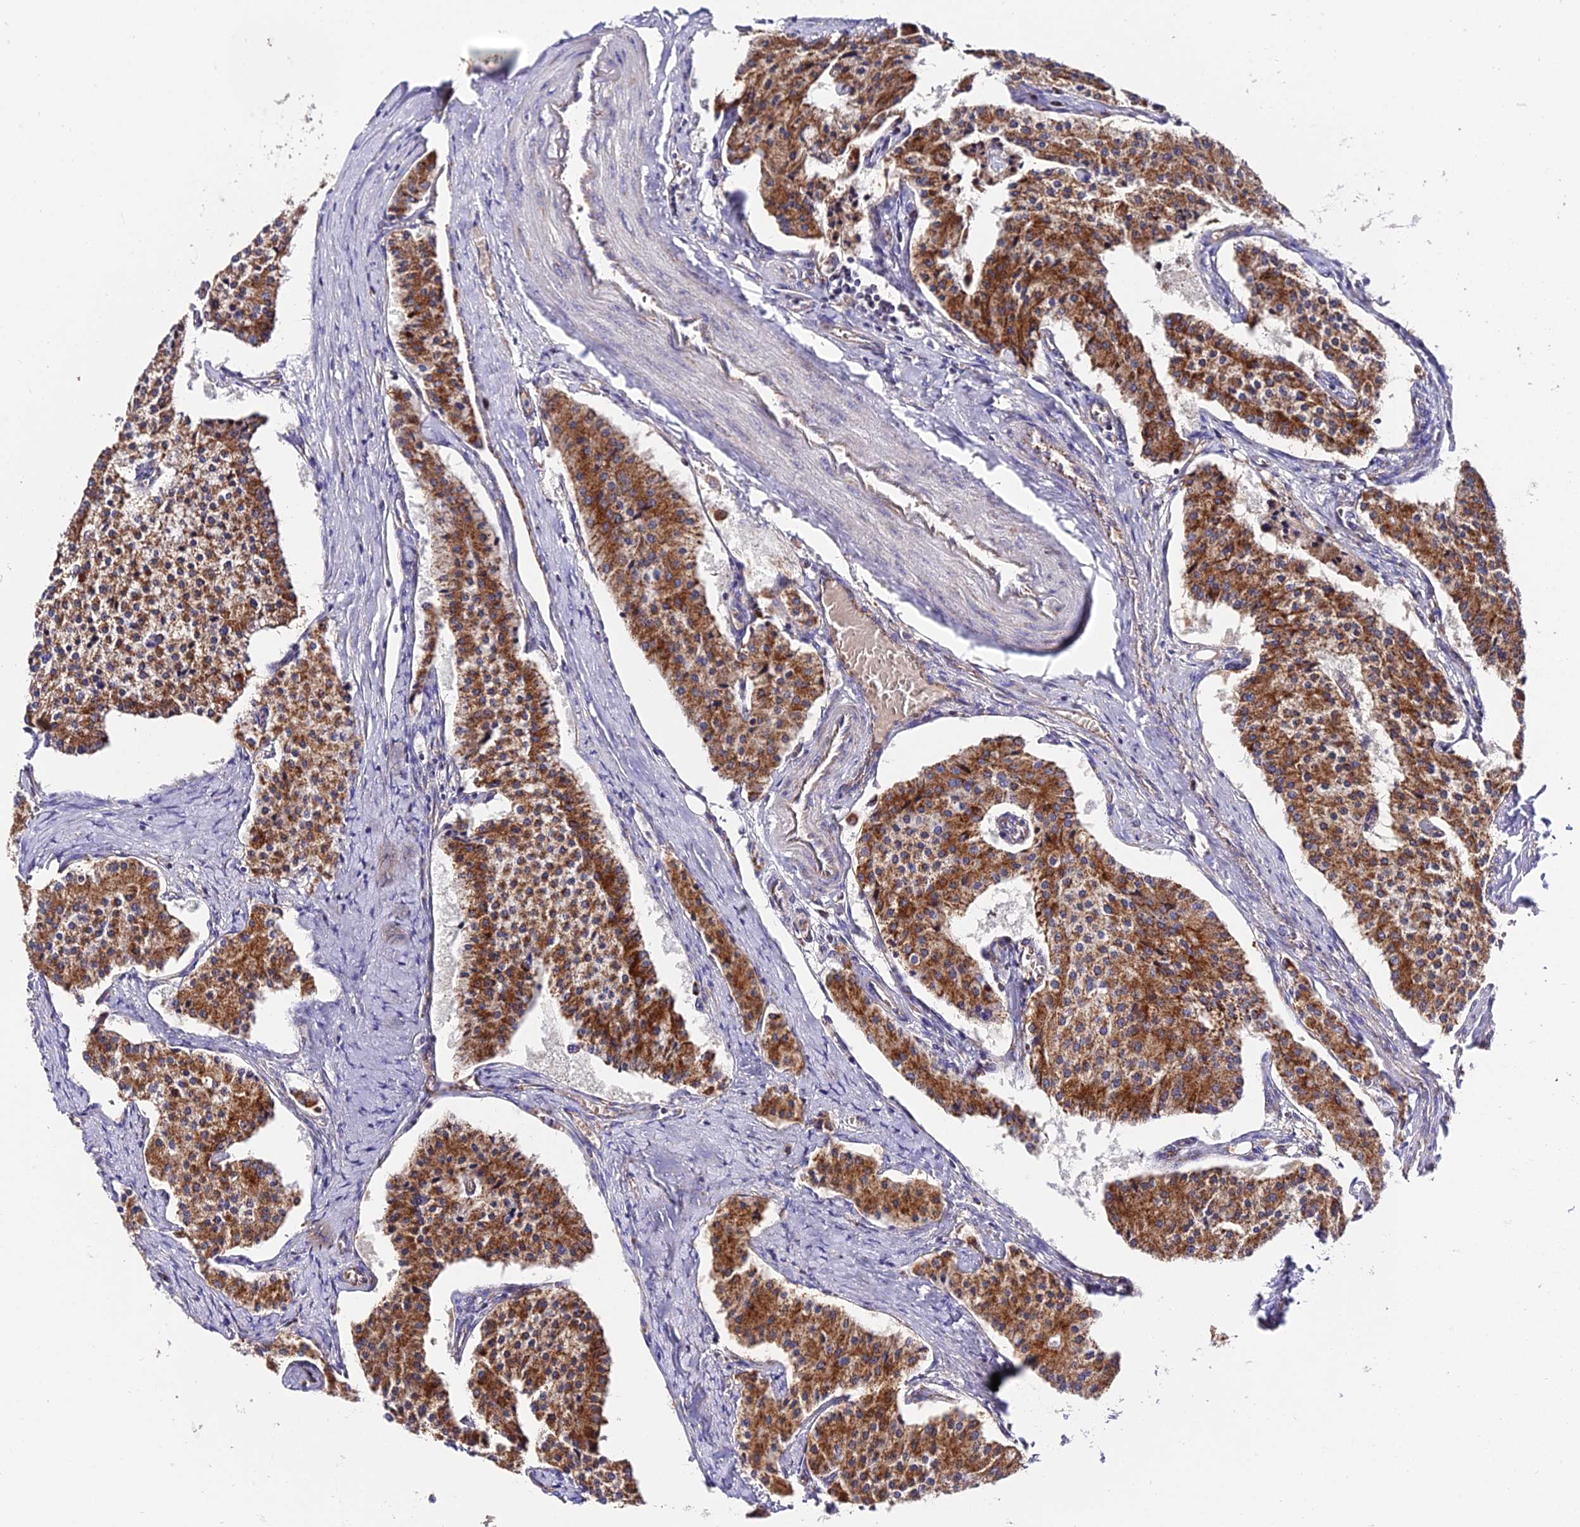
{"staining": {"intensity": "strong", "quantity": ">75%", "location": "cytoplasmic/membranous"}, "tissue": "carcinoid", "cell_type": "Tumor cells", "image_type": "cancer", "snomed": [{"axis": "morphology", "description": "Carcinoid, malignant, NOS"}, {"axis": "topography", "description": "Colon"}], "caption": "Immunohistochemical staining of human malignant carcinoid demonstrates high levels of strong cytoplasmic/membranous positivity in about >75% of tumor cells.", "gene": "OCIAD1", "patient": {"sex": "female", "age": 52}}